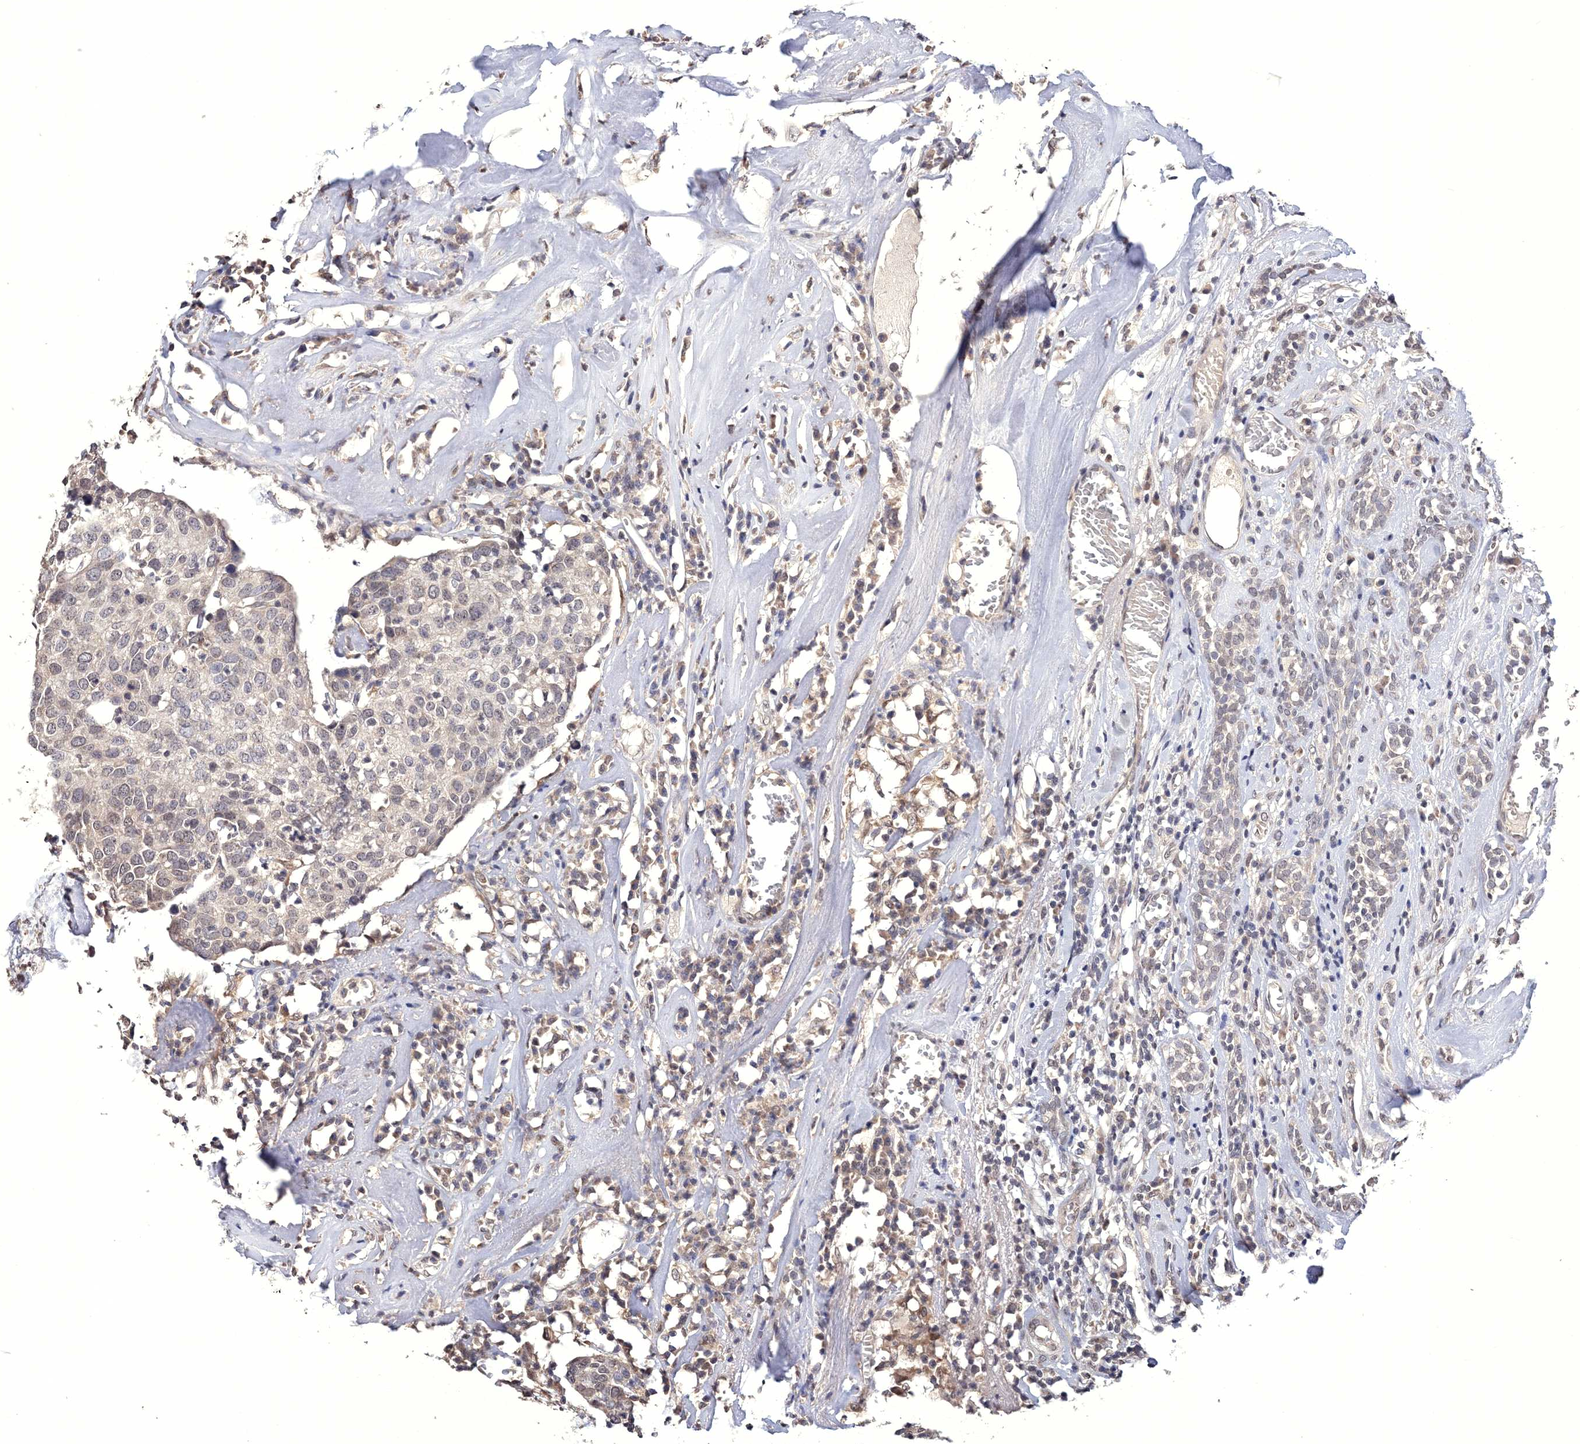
{"staining": {"intensity": "weak", "quantity": "<25%", "location": "nuclear"}, "tissue": "head and neck cancer", "cell_type": "Tumor cells", "image_type": "cancer", "snomed": [{"axis": "morphology", "description": "Adenocarcinoma, NOS"}, {"axis": "topography", "description": "Salivary gland"}, {"axis": "topography", "description": "Head-Neck"}], "caption": "The micrograph exhibits no staining of tumor cells in head and neck cancer. (Brightfield microscopy of DAB (3,3'-diaminobenzidine) immunohistochemistry (IHC) at high magnification).", "gene": "GPN1", "patient": {"sex": "female", "age": 65}}